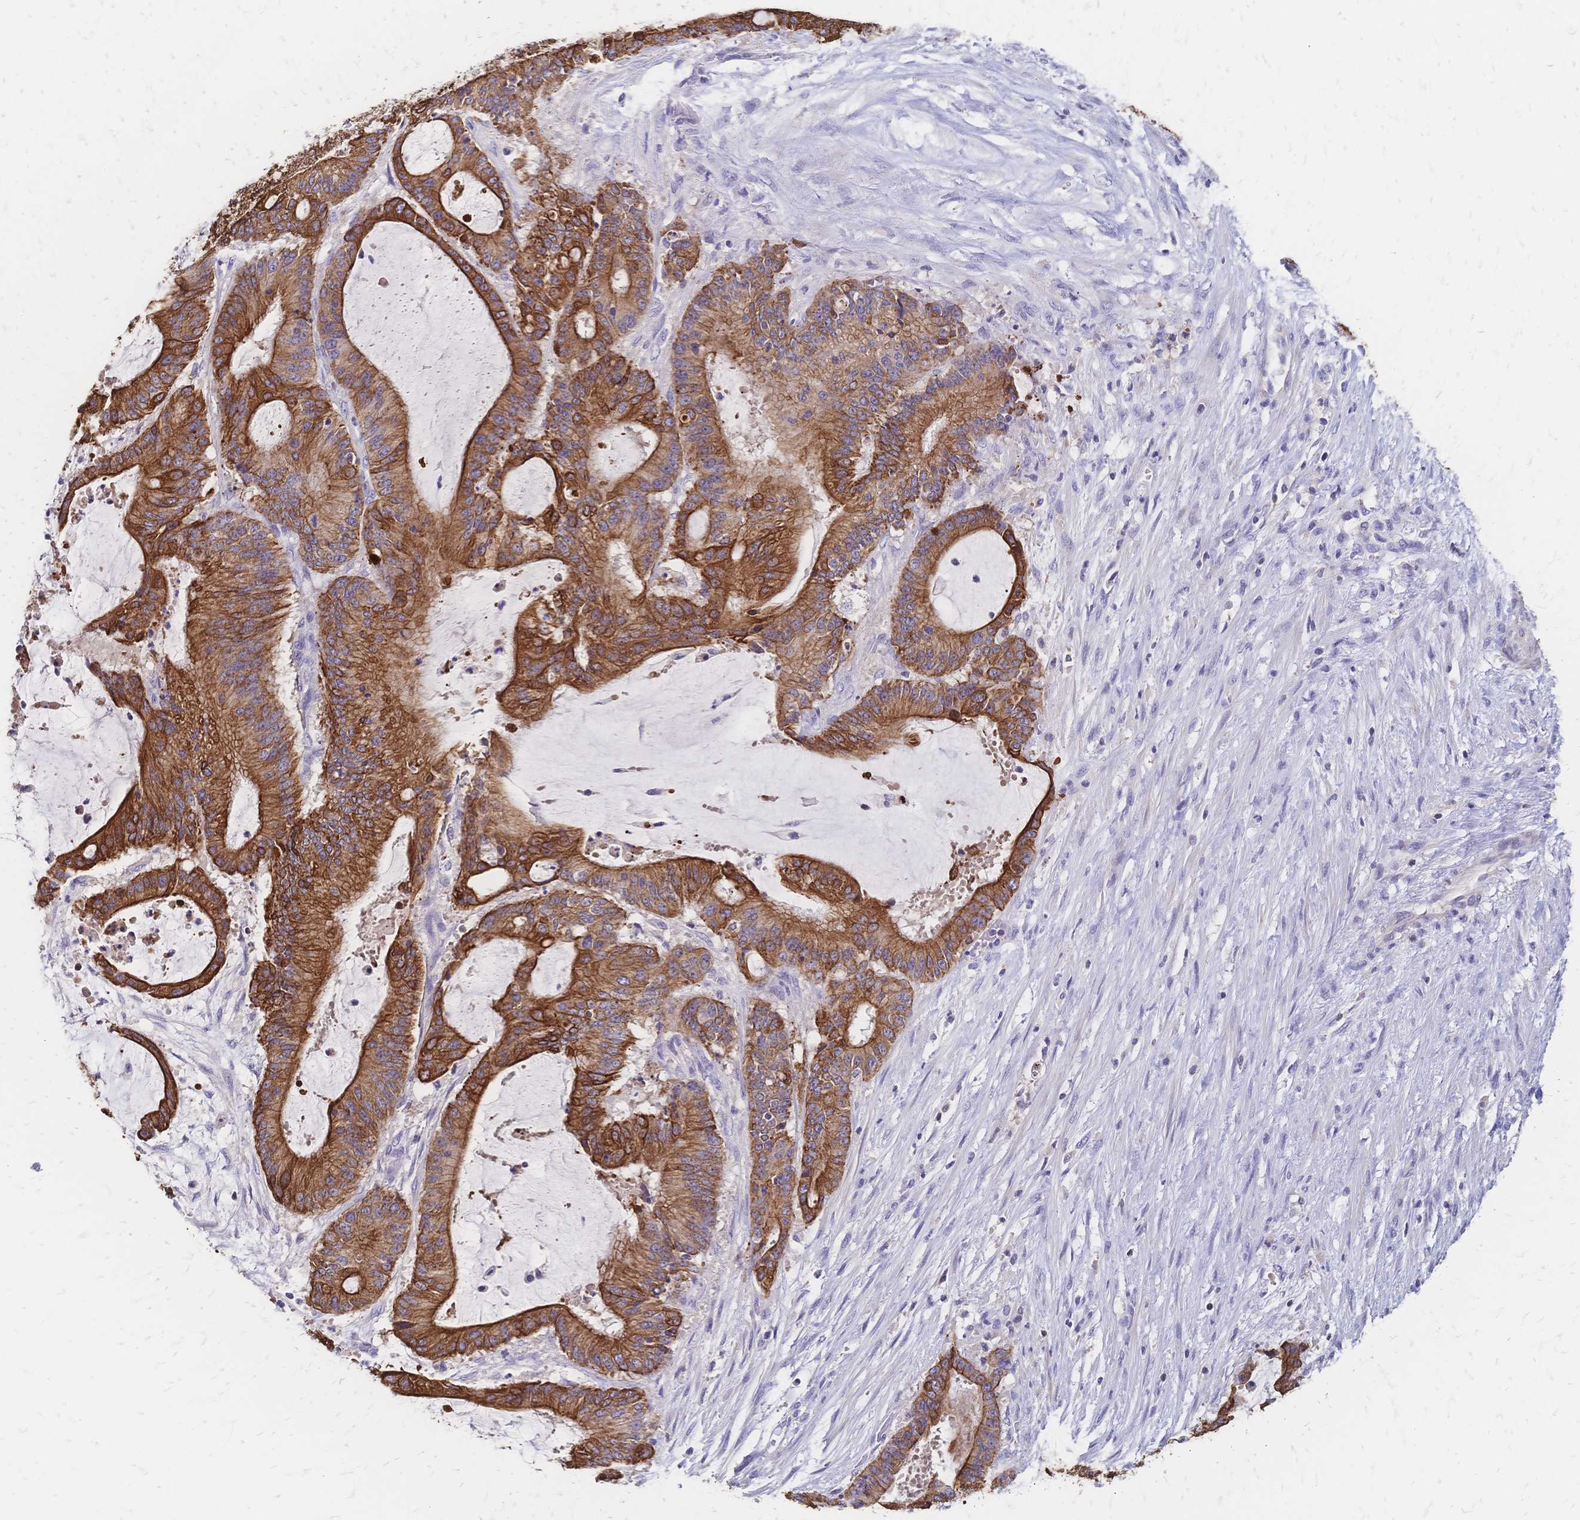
{"staining": {"intensity": "strong", "quantity": ">75%", "location": "cytoplasmic/membranous"}, "tissue": "liver cancer", "cell_type": "Tumor cells", "image_type": "cancer", "snomed": [{"axis": "morphology", "description": "Normal tissue, NOS"}, {"axis": "morphology", "description": "Cholangiocarcinoma"}, {"axis": "topography", "description": "Liver"}, {"axis": "topography", "description": "Peripheral nerve tissue"}], "caption": "This is an image of IHC staining of liver cancer, which shows strong positivity in the cytoplasmic/membranous of tumor cells.", "gene": "DTNB", "patient": {"sex": "female", "age": 73}}